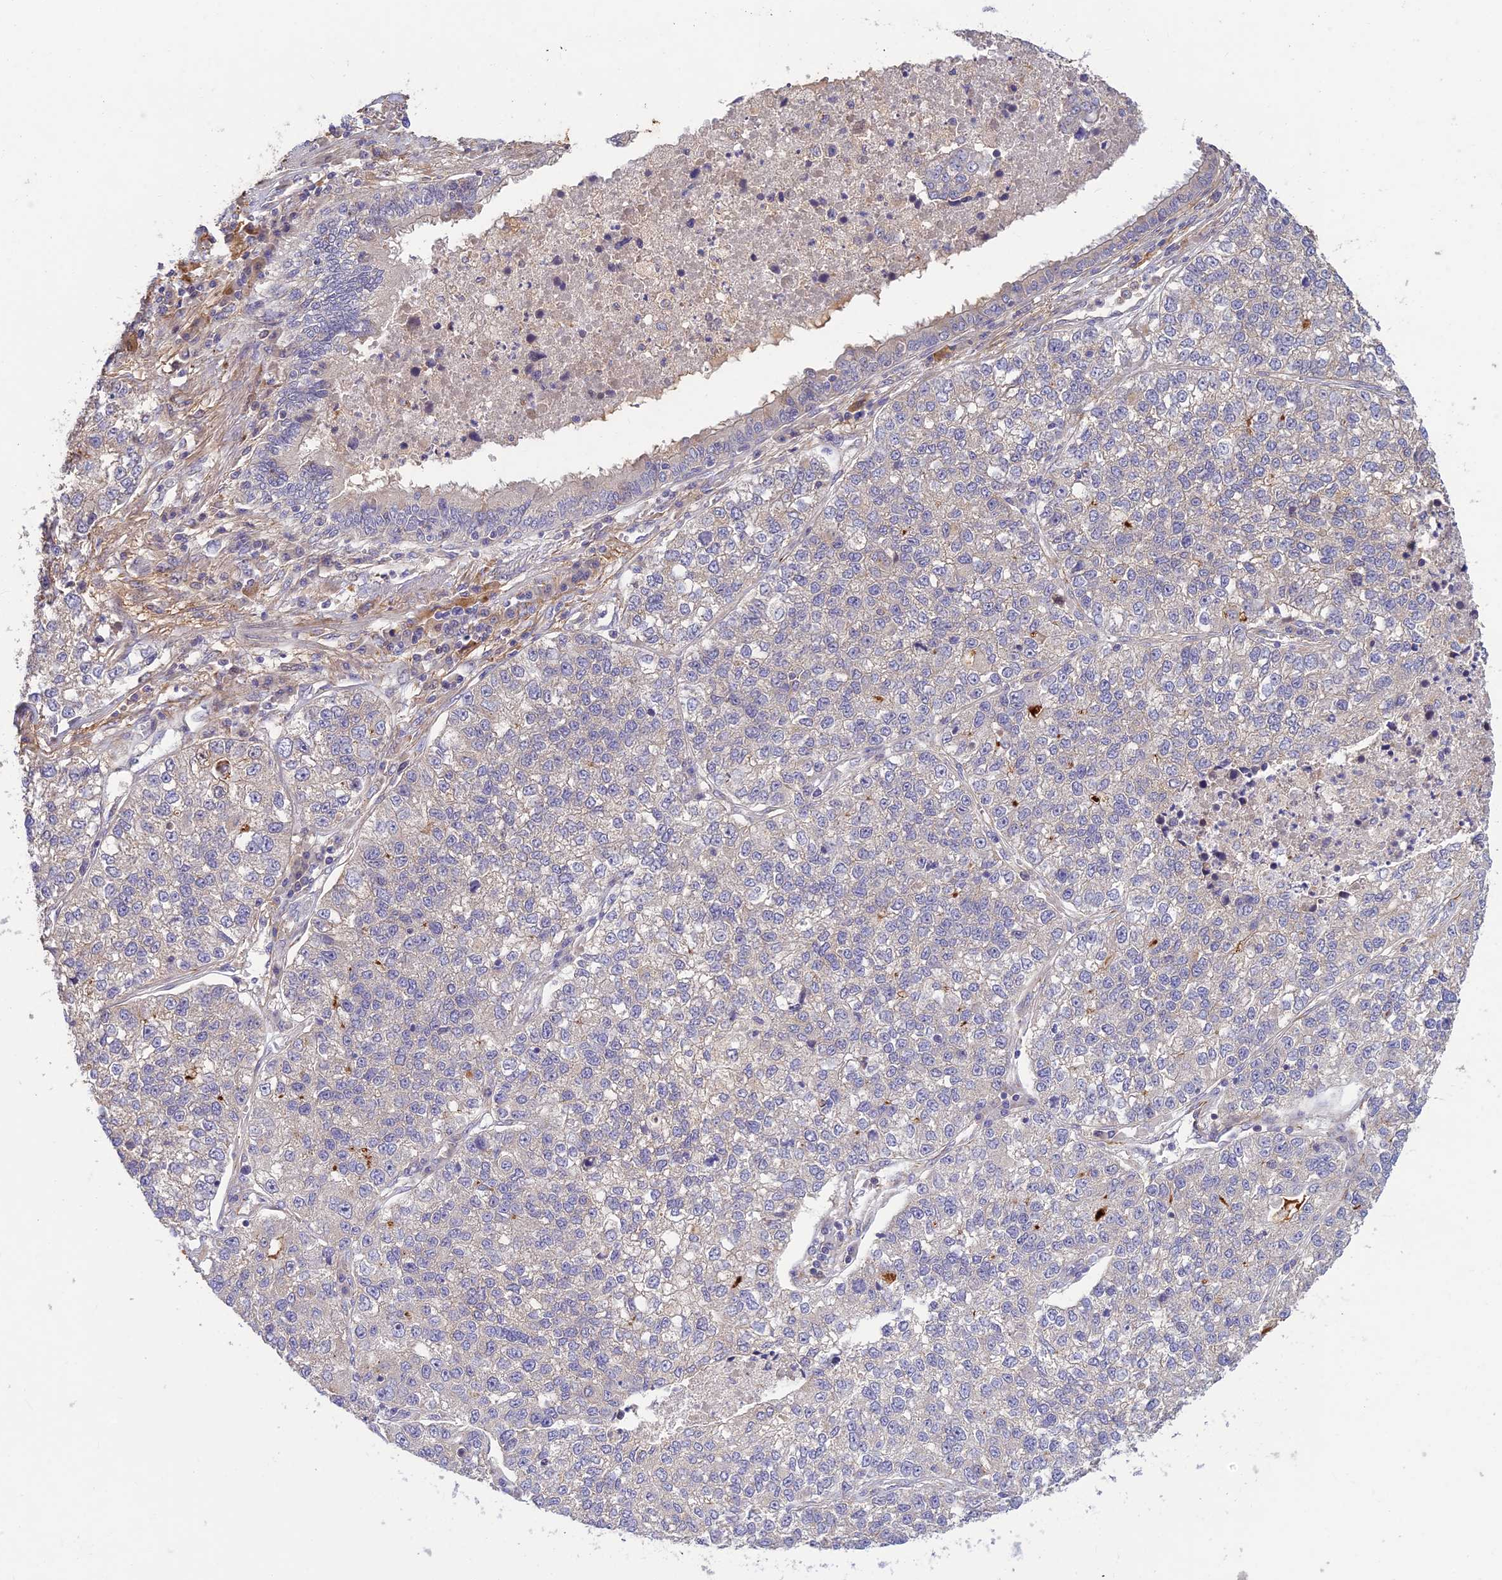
{"staining": {"intensity": "negative", "quantity": "none", "location": "none"}, "tissue": "lung cancer", "cell_type": "Tumor cells", "image_type": "cancer", "snomed": [{"axis": "morphology", "description": "Adenocarcinoma, NOS"}, {"axis": "topography", "description": "Lung"}], "caption": "An immunohistochemistry photomicrograph of lung cancer is shown. There is no staining in tumor cells of lung cancer.", "gene": "ST8SIA5", "patient": {"sex": "male", "age": 49}}